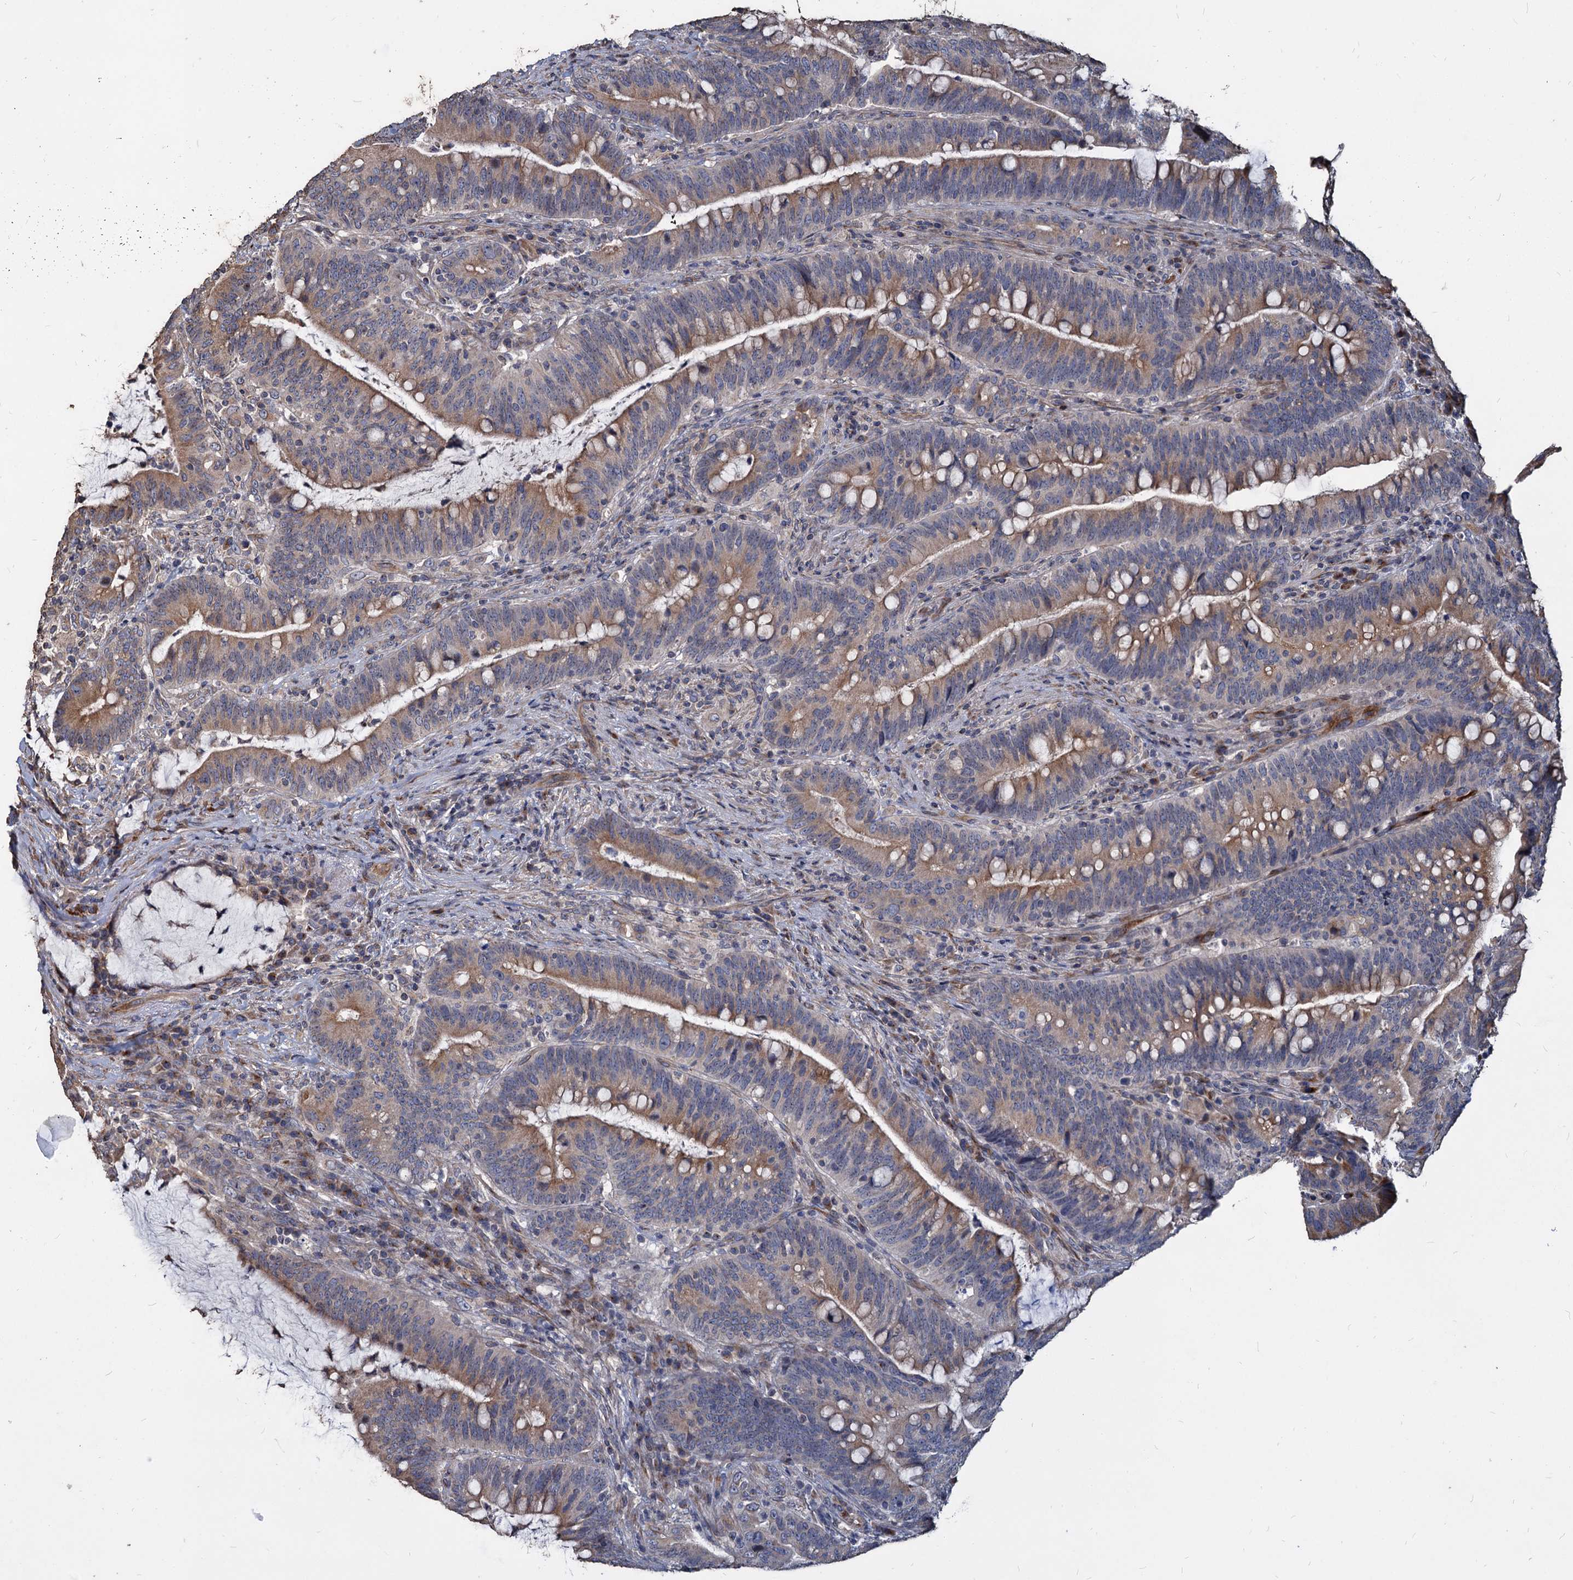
{"staining": {"intensity": "weak", "quantity": ">75%", "location": "cytoplasmic/membranous"}, "tissue": "colorectal cancer", "cell_type": "Tumor cells", "image_type": "cancer", "snomed": [{"axis": "morphology", "description": "Adenocarcinoma, NOS"}, {"axis": "topography", "description": "Colon"}], "caption": "Human adenocarcinoma (colorectal) stained with a protein marker shows weak staining in tumor cells.", "gene": "DEPDC4", "patient": {"sex": "female", "age": 66}}